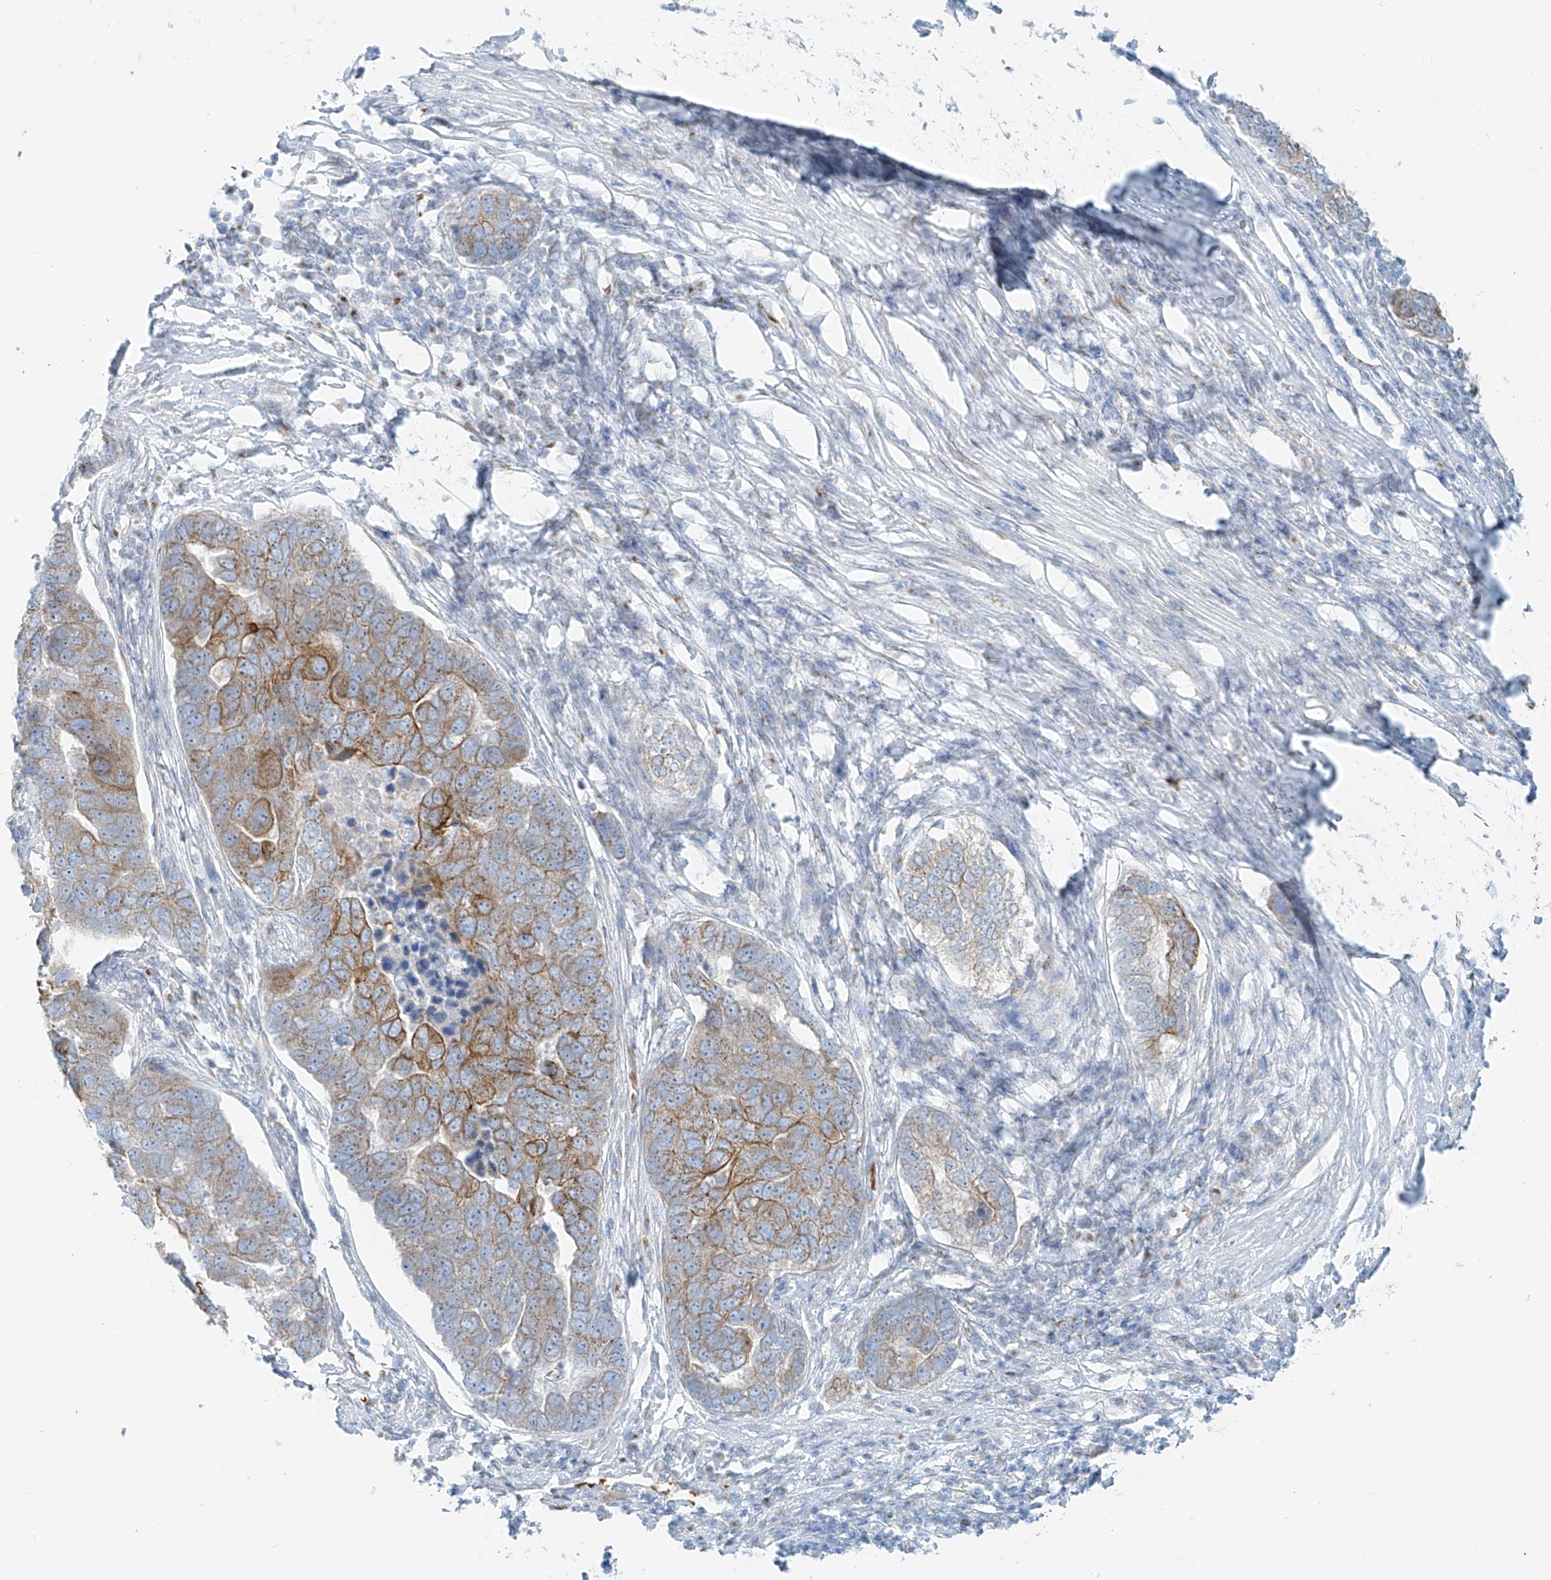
{"staining": {"intensity": "strong", "quantity": "25%-75%", "location": "cytoplasmic/membranous"}, "tissue": "pancreatic cancer", "cell_type": "Tumor cells", "image_type": "cancer", "snomed": [{"axis": "morphology", "description": "Adenocarcinoma, NOS"}, {"axis": "topography", "description": "Pancreas"}], "caption": "IHC (DAB) staining of human pancreatic cancer (adenocarcinoma) exhibits strong cytoplasmic/membranous protein positivity in about 25%-75% of tumor cells. The protein of interest is shown in brown color, while the nuclei are stained blue.", "gene": "EIPR1", "patient": {"sex": "female", "age": 61}}